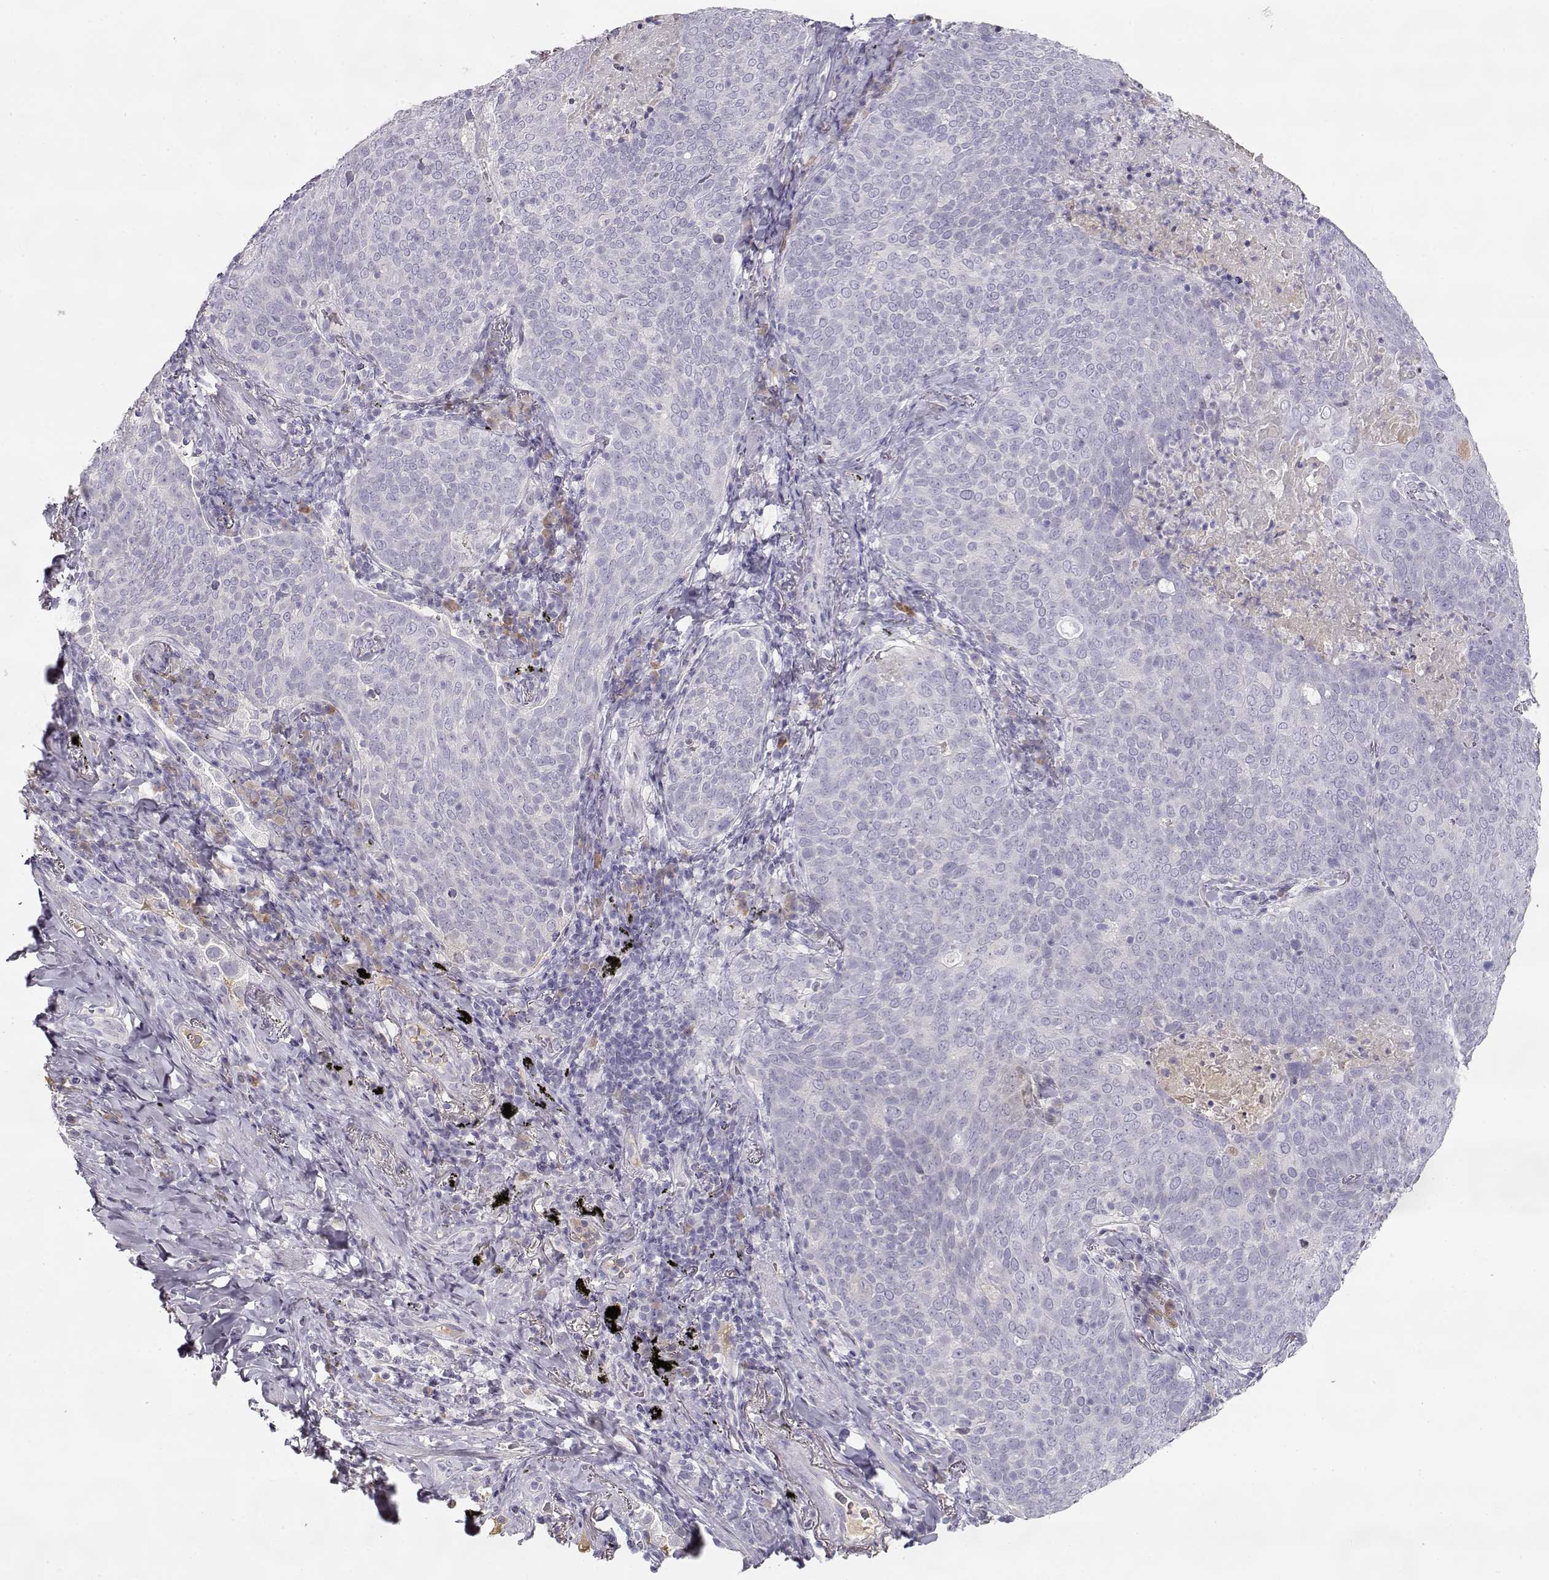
{"staining": {"intensity": "negative", "quantity": "none", "location": "none"}, "tissue": "lung cancer", "cell_type": "Tumor cells", "image_type": "cancer", "snomed": [{"axis": "morphology", "description": "Squamous cell carcinoma, NOS"}, {"axis": "topography", "description": "Lung"}], "caption": "An IHC micrograph of squamous cell carcinoma (lung) is shown. There is no staining in tumor cells of squamous cell carcinoma (lung).", "gene": "SLCO6A1", "patient": {"sex": "male", "age": 82}}